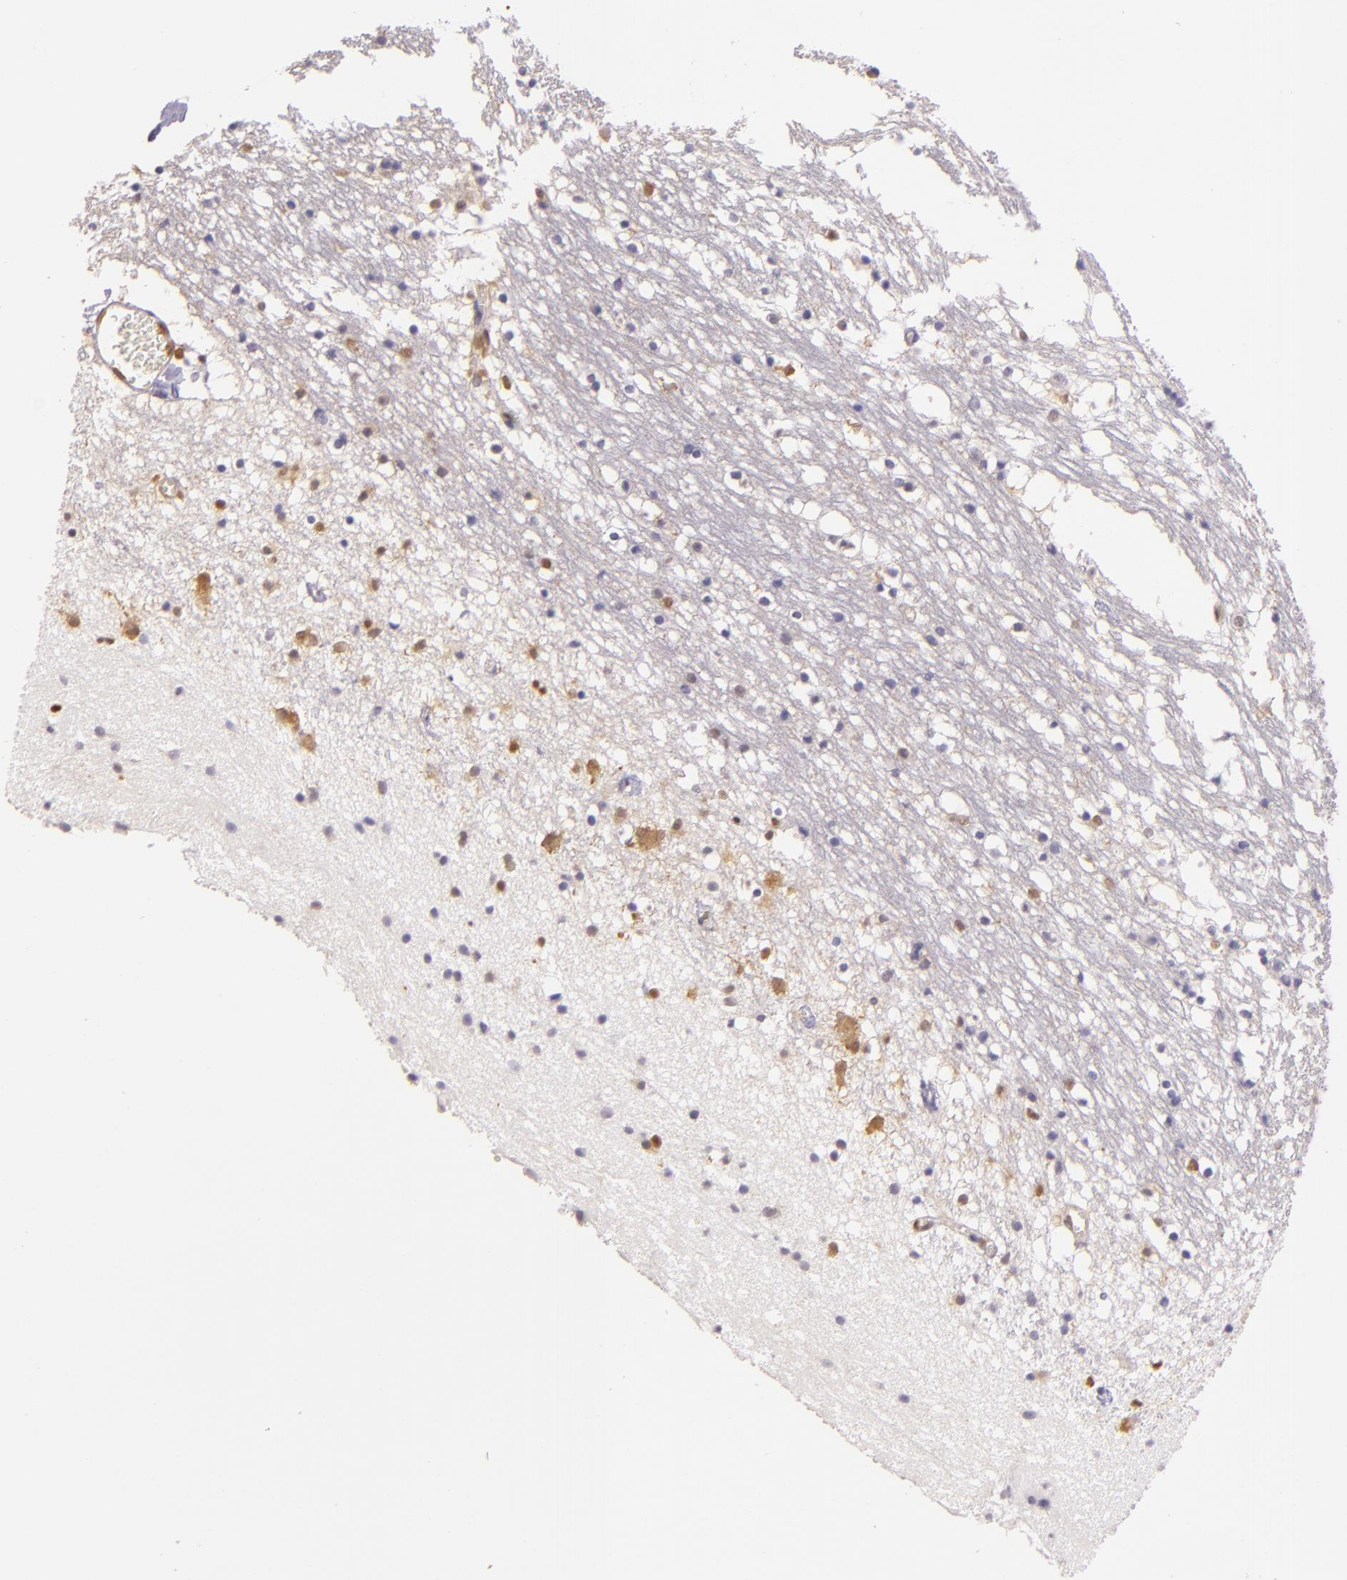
{"staining": {"intensity": "moderate", "quantity": "<25%", "location": "nuclear"}, "tissue": "caudate", "cell_type": "Glial cells", "image_type": "normal", "snomed": [{"axis": "morphology", "description": "Normal tissue, NOS"}, {"axis": "topography", "description": "Lateral ventricle wall"}], "caption": "Protein expression by IHC demonstrates moderate nuclear positivity in approximately <25% of glial cells in normal caudate. (DAB = brown stain, brightfield microscopy at high magnification).", "gene": "HSPA8", "patient": {"sex": "male", "age": 45}}